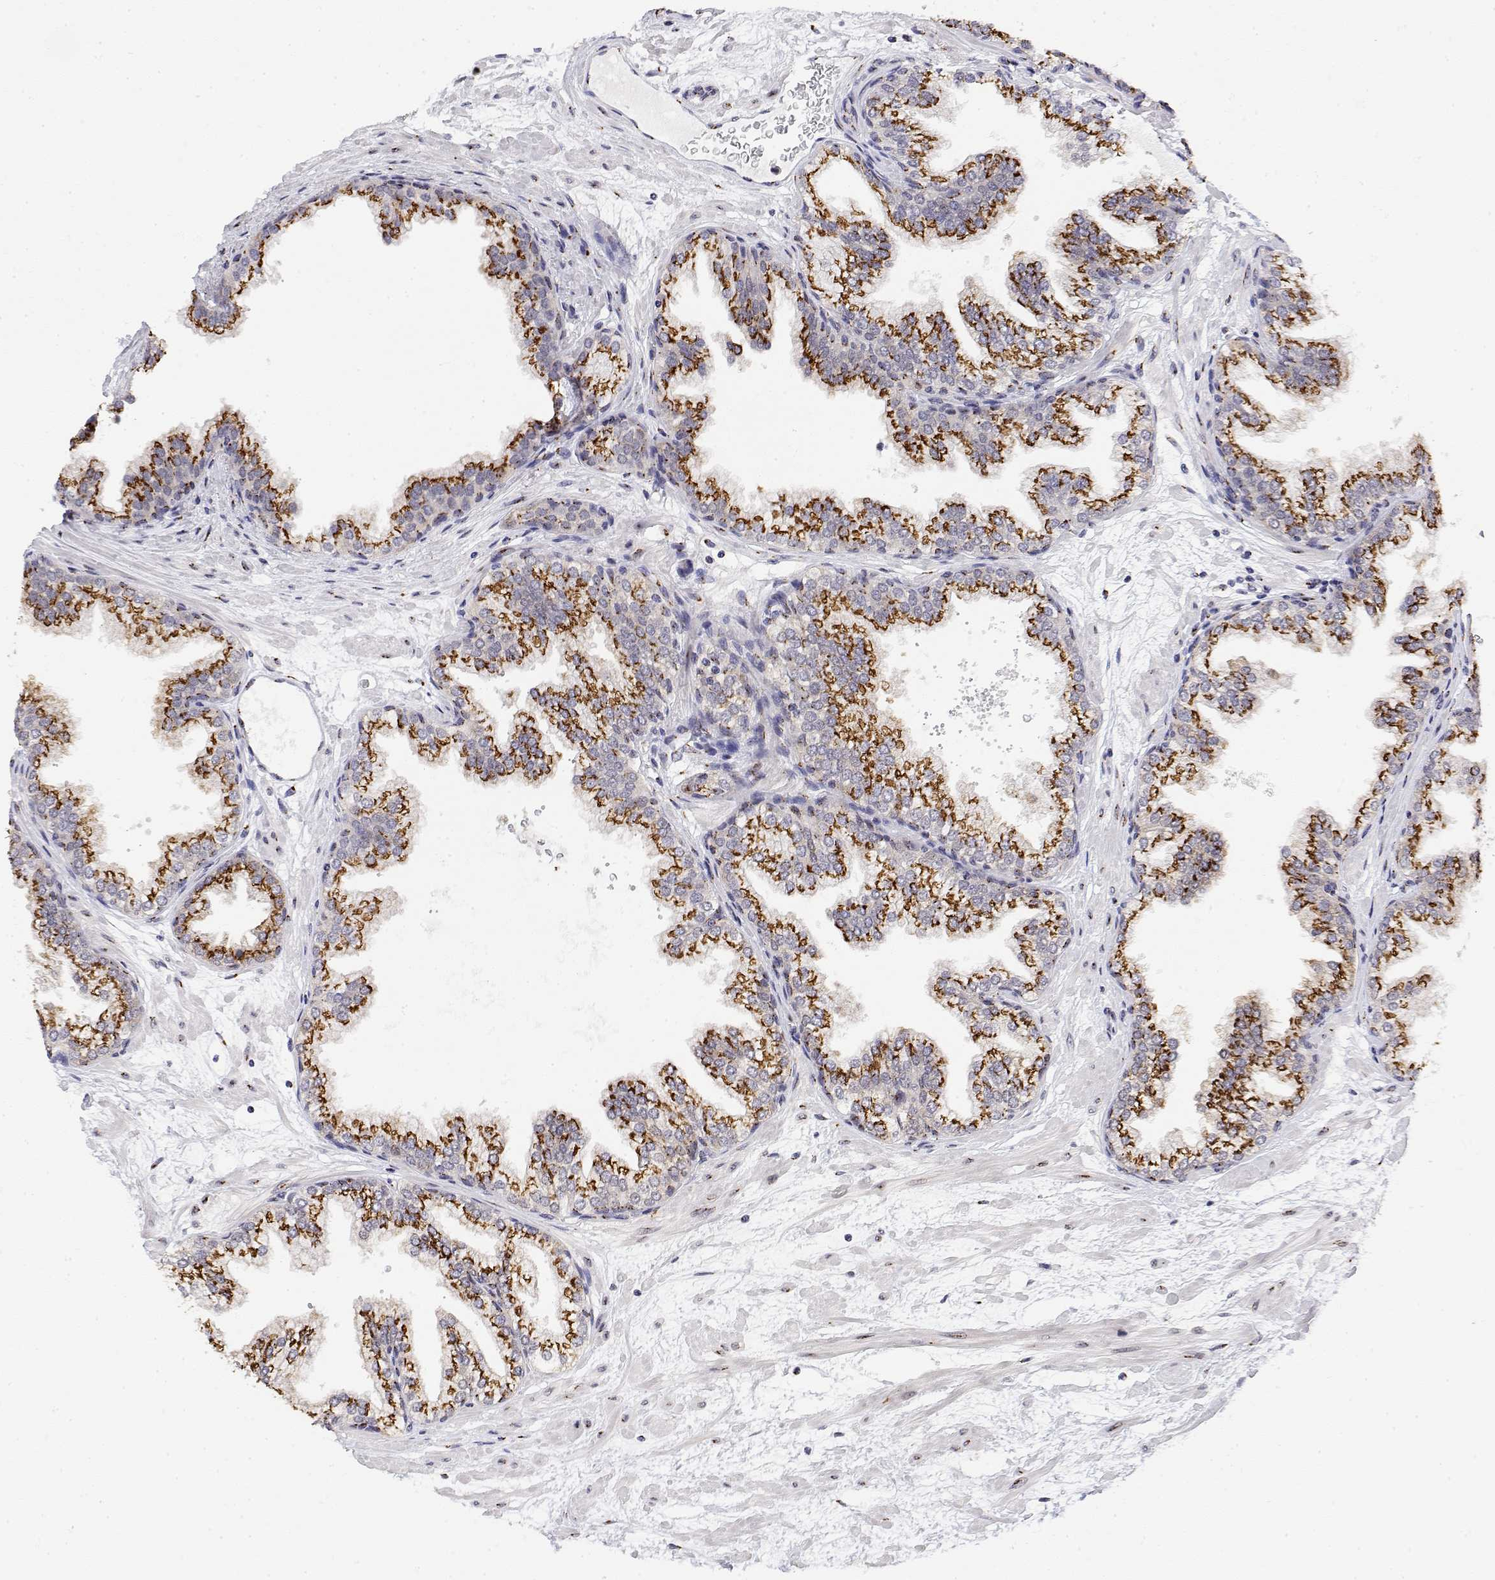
{"staining": {"intensity": "strong", "quantity": ">75%", "location": "cytoplasmic/membranous"}, "tissue": "prostate", "cell_type": "Glandular cells", "image_type": "normal", "snomed": [{"axis": "morphology", "description": "Normal tissue, NOS"}, {"axis": "topography", "description": "Prostate"}], "caption": "Immunohistochemical staining of unremarkable prostate demonstrates high levels of strong cytoplasmic/membranous positivity in about >75% of glandular cells. The staining was performed using DAB, with brown indicating positive protein expression. Nuclei are stained blue with hematoxylin.", "gene": "YIPF3", "patient": {"sex": "male", "age": 37}}